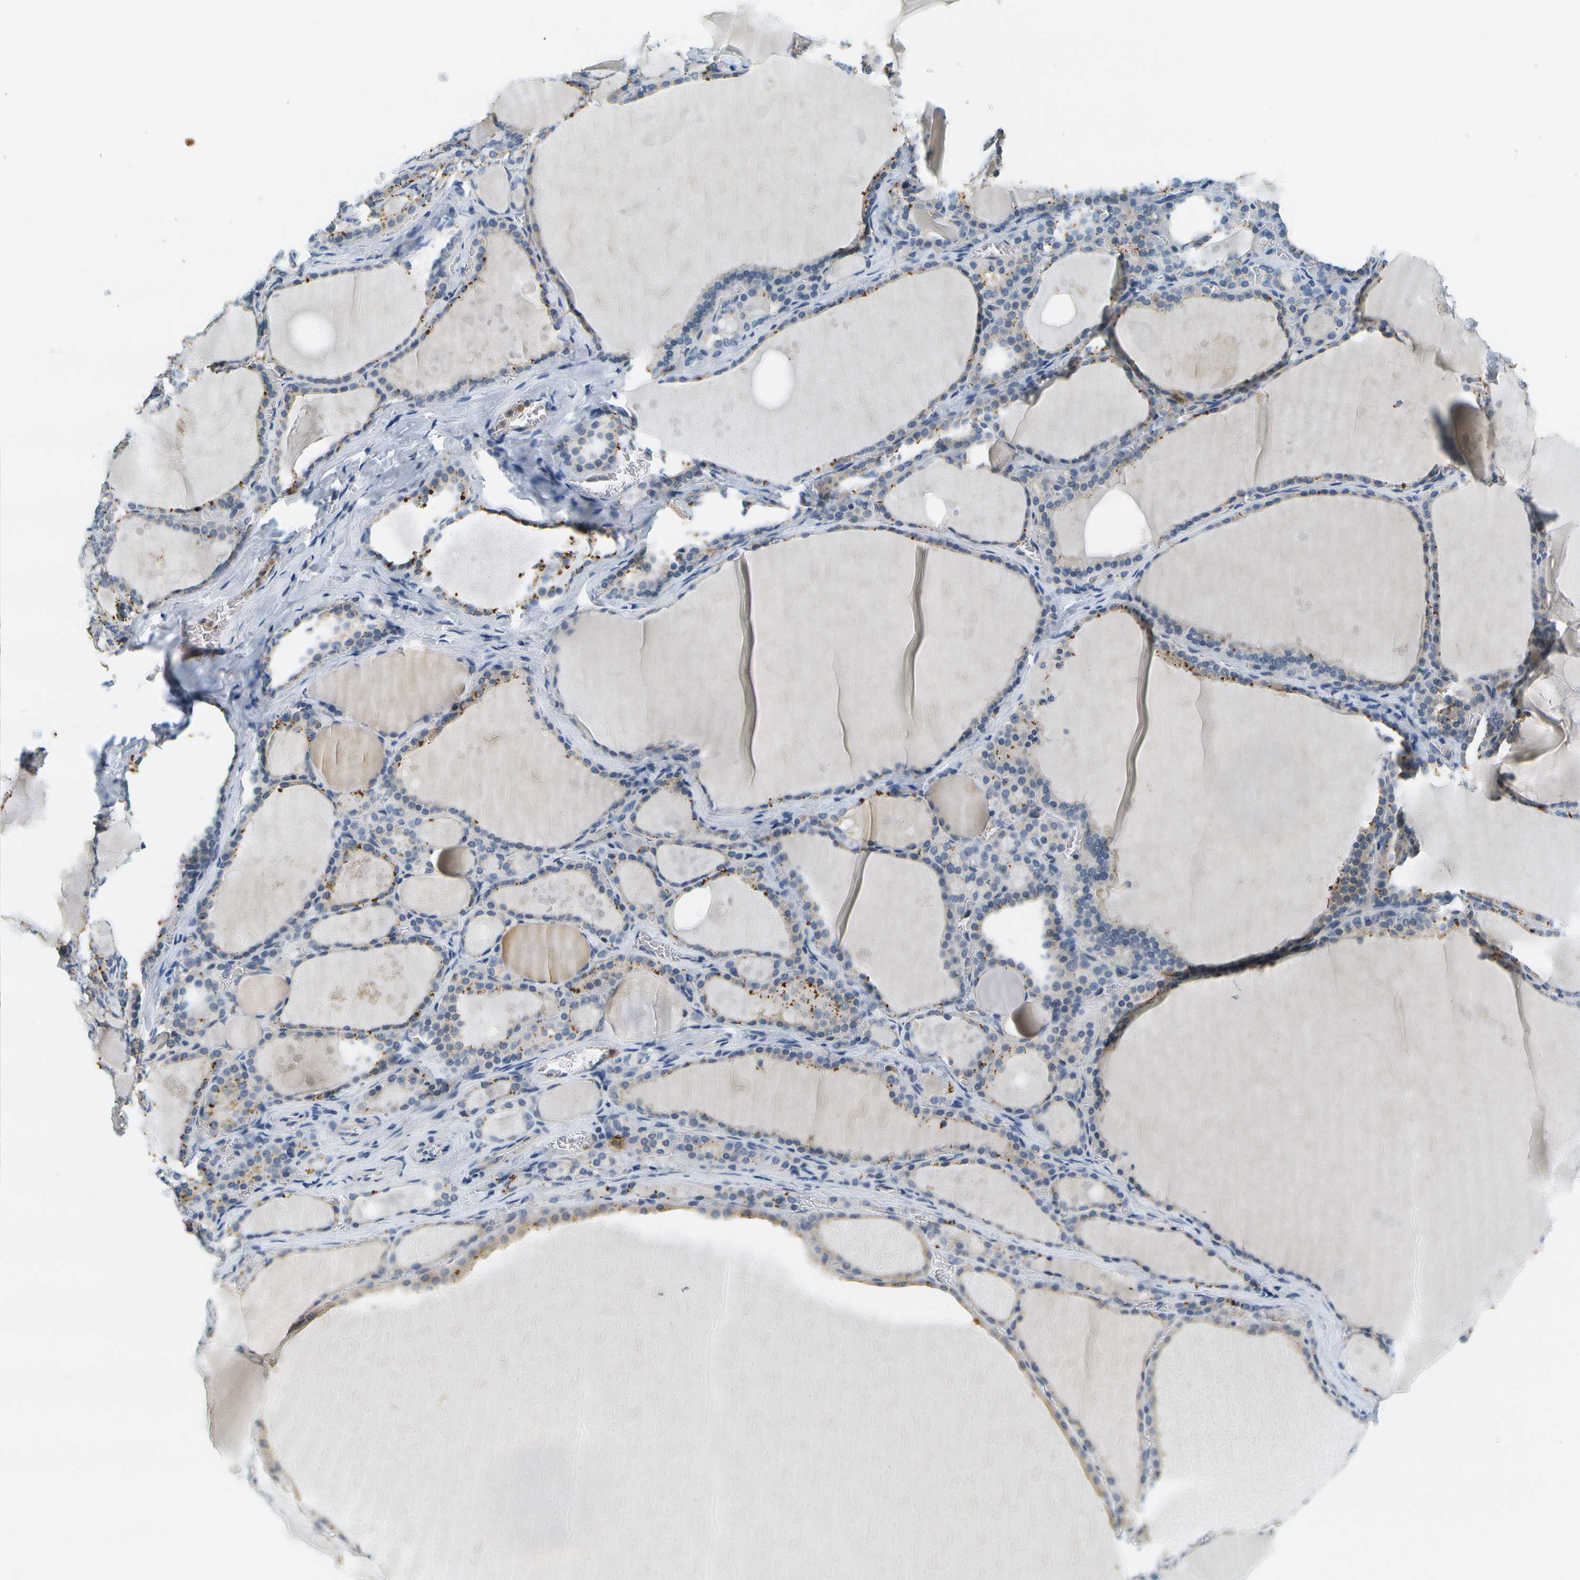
{"staining": {"intensity": "moderate", "quantity": "<25%", "location": "cytoplasmic/membranous"}, "tissue": "thyroid gland", "cell_type": "Glandular cells", "image_type": "normal", "snomed": [{"axis": "morphology", "description": "Normal tissue, NOS"}, {"axis": "topography", "description": "Thyroid gland"}], "caption": "Immunohistochemical staining of unremarkable thyroid gland displays <25% levels of moderate cytoplasmic/membranous protein staining in about <25% of glandular cells.", "gene": "RASGRP2", "patient": {"sex": "male", "age": 56}}